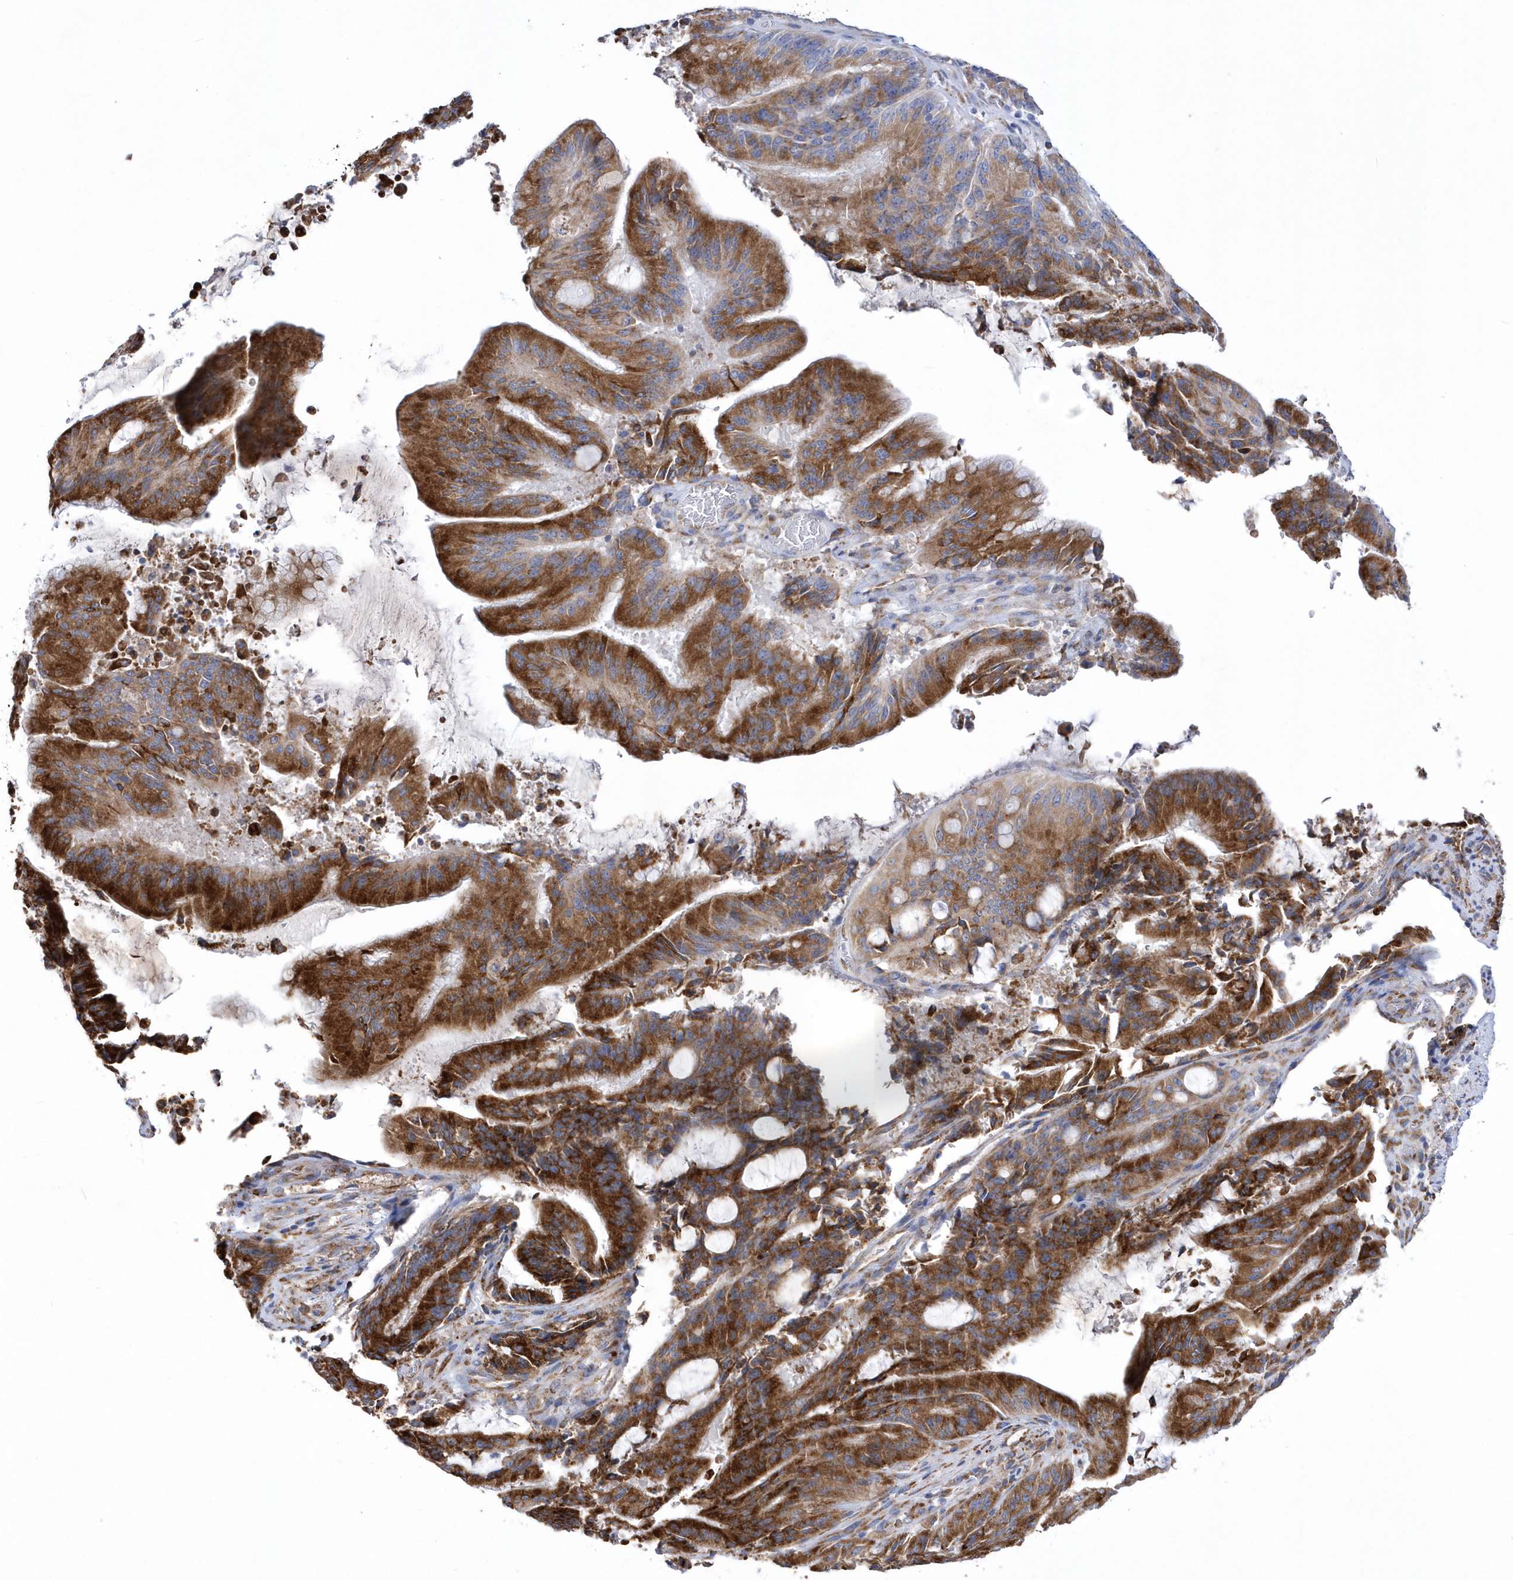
{"staining": {"intensity": "strong", "quantity": ">75%", "location": "cytoplasmic/membranous"}, "tissue": "liver cancer", "cell_type": "Tumor cells", "image_type": "cancer", "snomed": [{"axis": "morphology", "description": "Normal tissue, NOS"}, {"axis": "morphology", "description": "Cholangiocarcinoma"}, {"axis": "topography", "description": "Liver"}, {"axis": "topography", "description": "Peripheral nerve tissue"}], "caption": "This is a micrograph of immunohistochemistry staining of liver cholangiocarcinoma, which shows strong positivity in the cytoplasmic/membranous of tumor cells.", "gene": "MED31", "patient": {"sex": "female", "age": 73}}